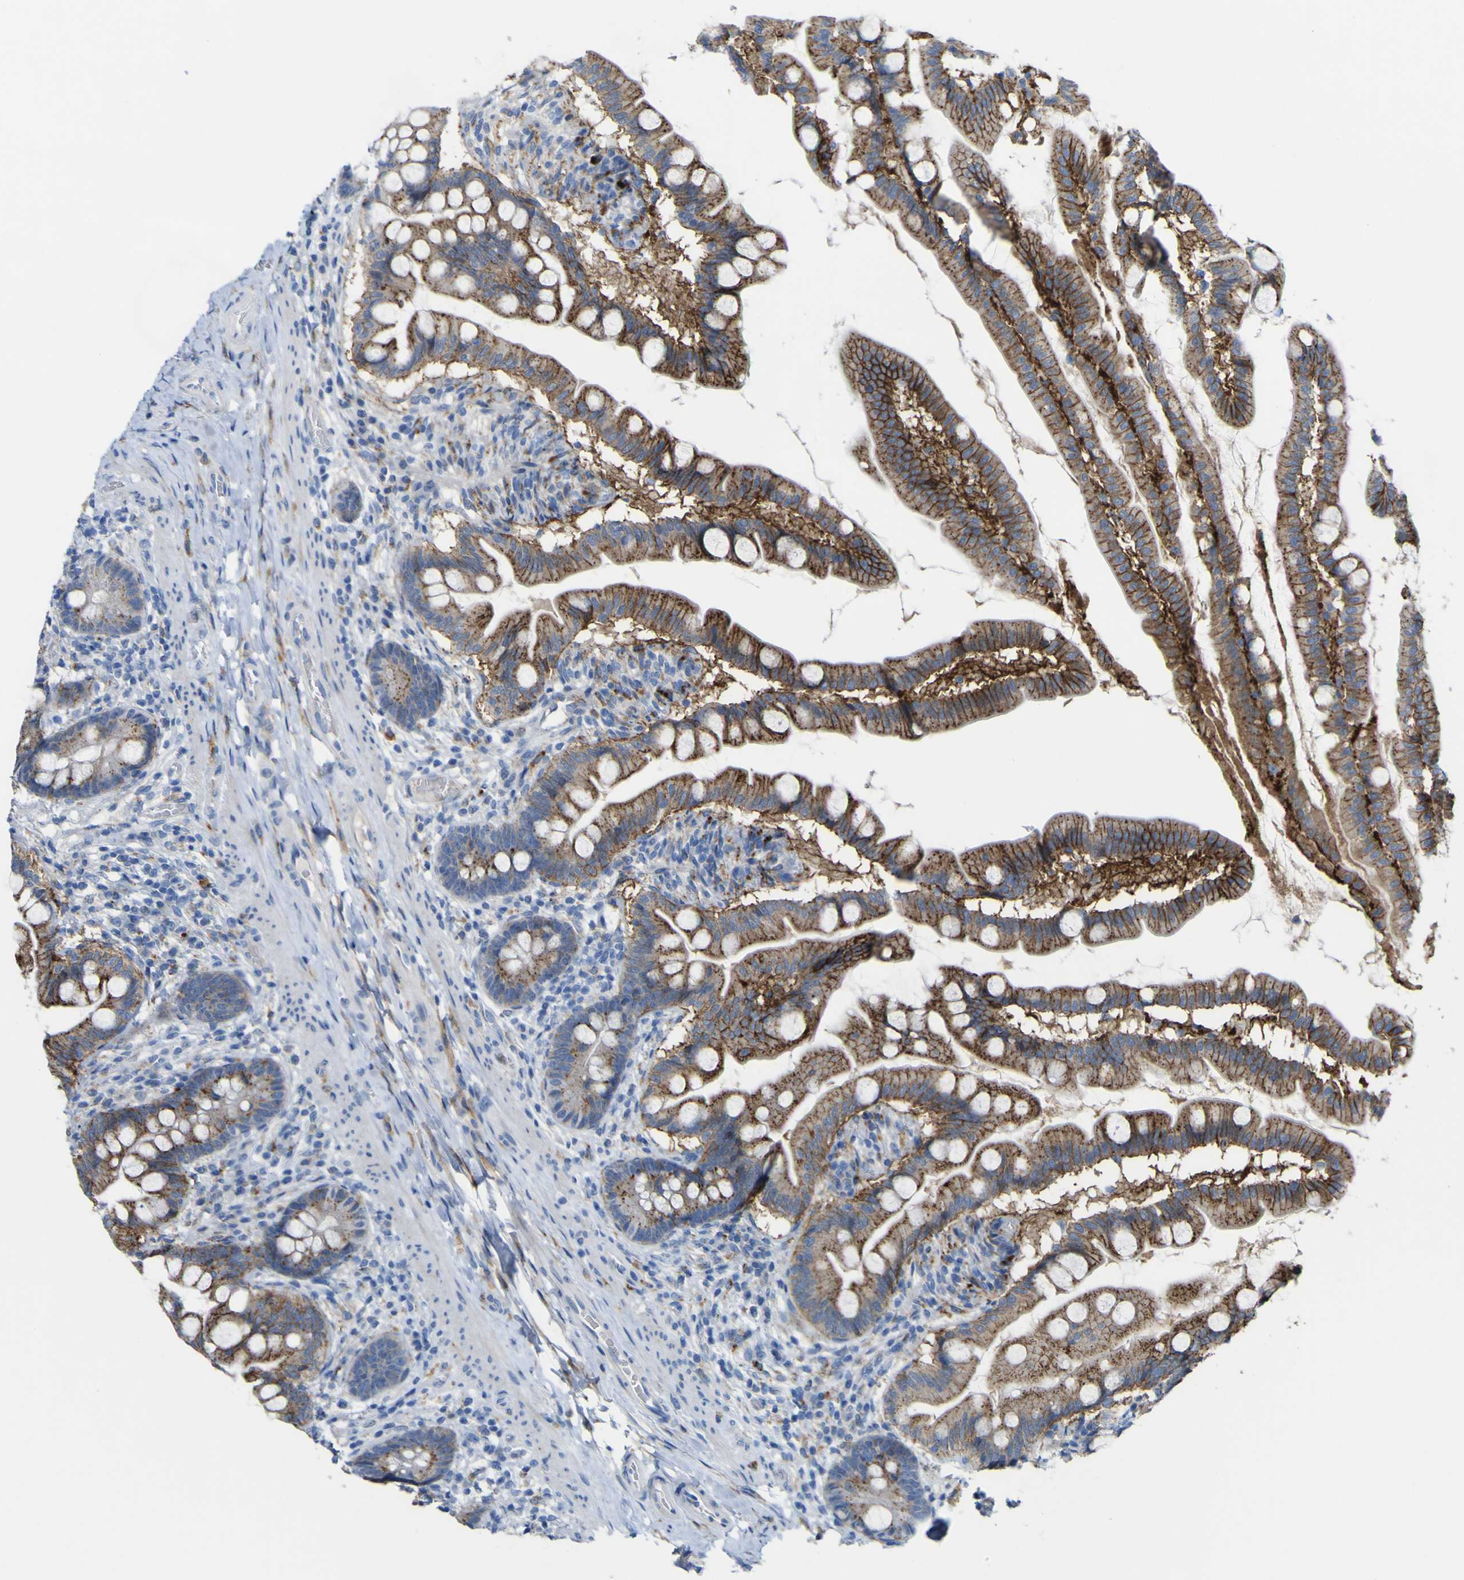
{"staining": {"intensity": "strong", "quantity": ">75%", "location": "cytoplasmic/membranous"}, "tissue": "small intestine", "cell_type": "Glandular cells", "image_type": "normal", "snomed": [{"axis": "morphology", "description": "Normal tissue, NOS"}, {"axis": "topography", "description": "Small intestine"}], "caption": "Protein expression analysis of normal human small intestine reveals strong cytoplasmic/membranous positivity in approximately >75% of glandular cells.", "gene": "PTPRF", "patient": {"sex": "female", "age": 56}}